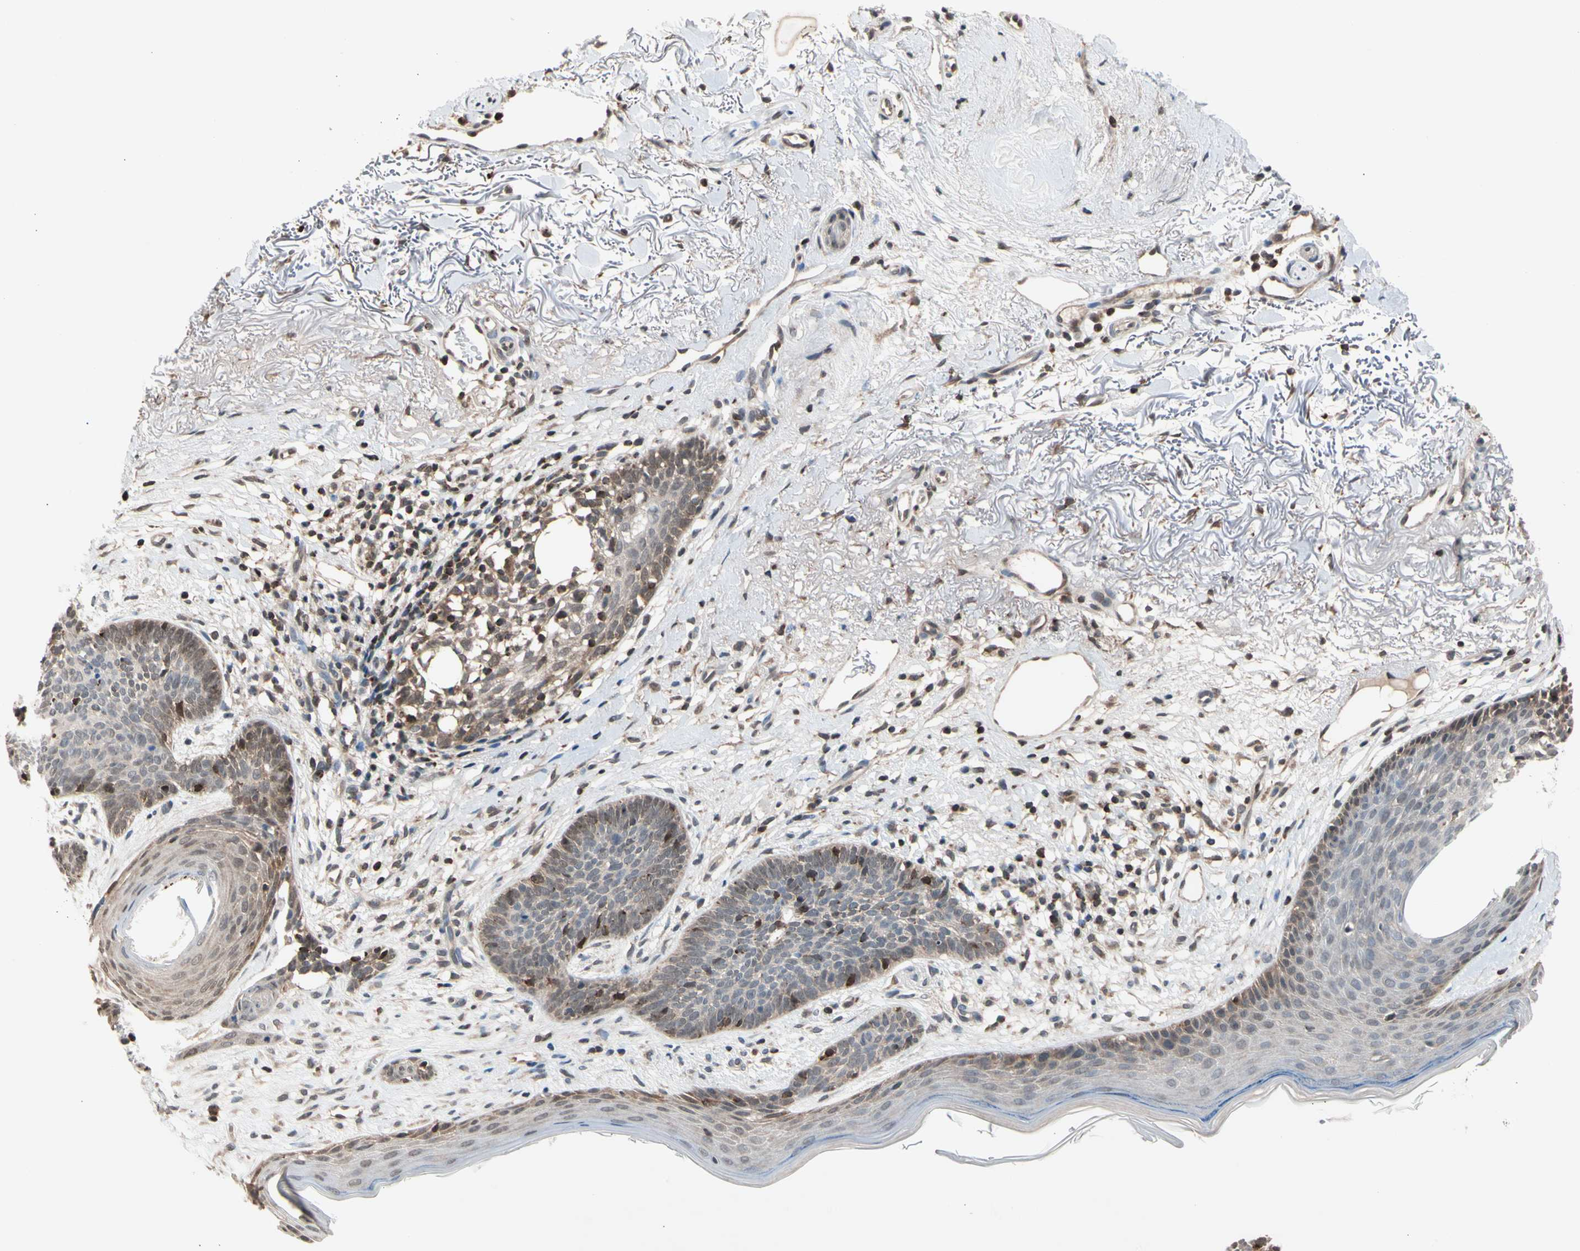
{"staining": {"intensity": "weak", "quantity": "25%-75%", "location": "cytoplasmic/membranous"}, "tissue": "skin cancer", "cell_type": "Tumor cells", "image_type": "cancer", "snomed": [{"axis": "morphology", "description": "Normal tissue, NOS"}, {"axis": "morphology", "description": "Basal cell carcinoma"}, {"axis": "topography", "description": "Skin"}], "caption": "This image exhibits IHC staining of skin cancer, with low weak cytoplasmic/membranous expression in approximately 25%-75% of tumor cells.", "gene": "MTHFS", "patient": {"sex": "female", "age": 70}}